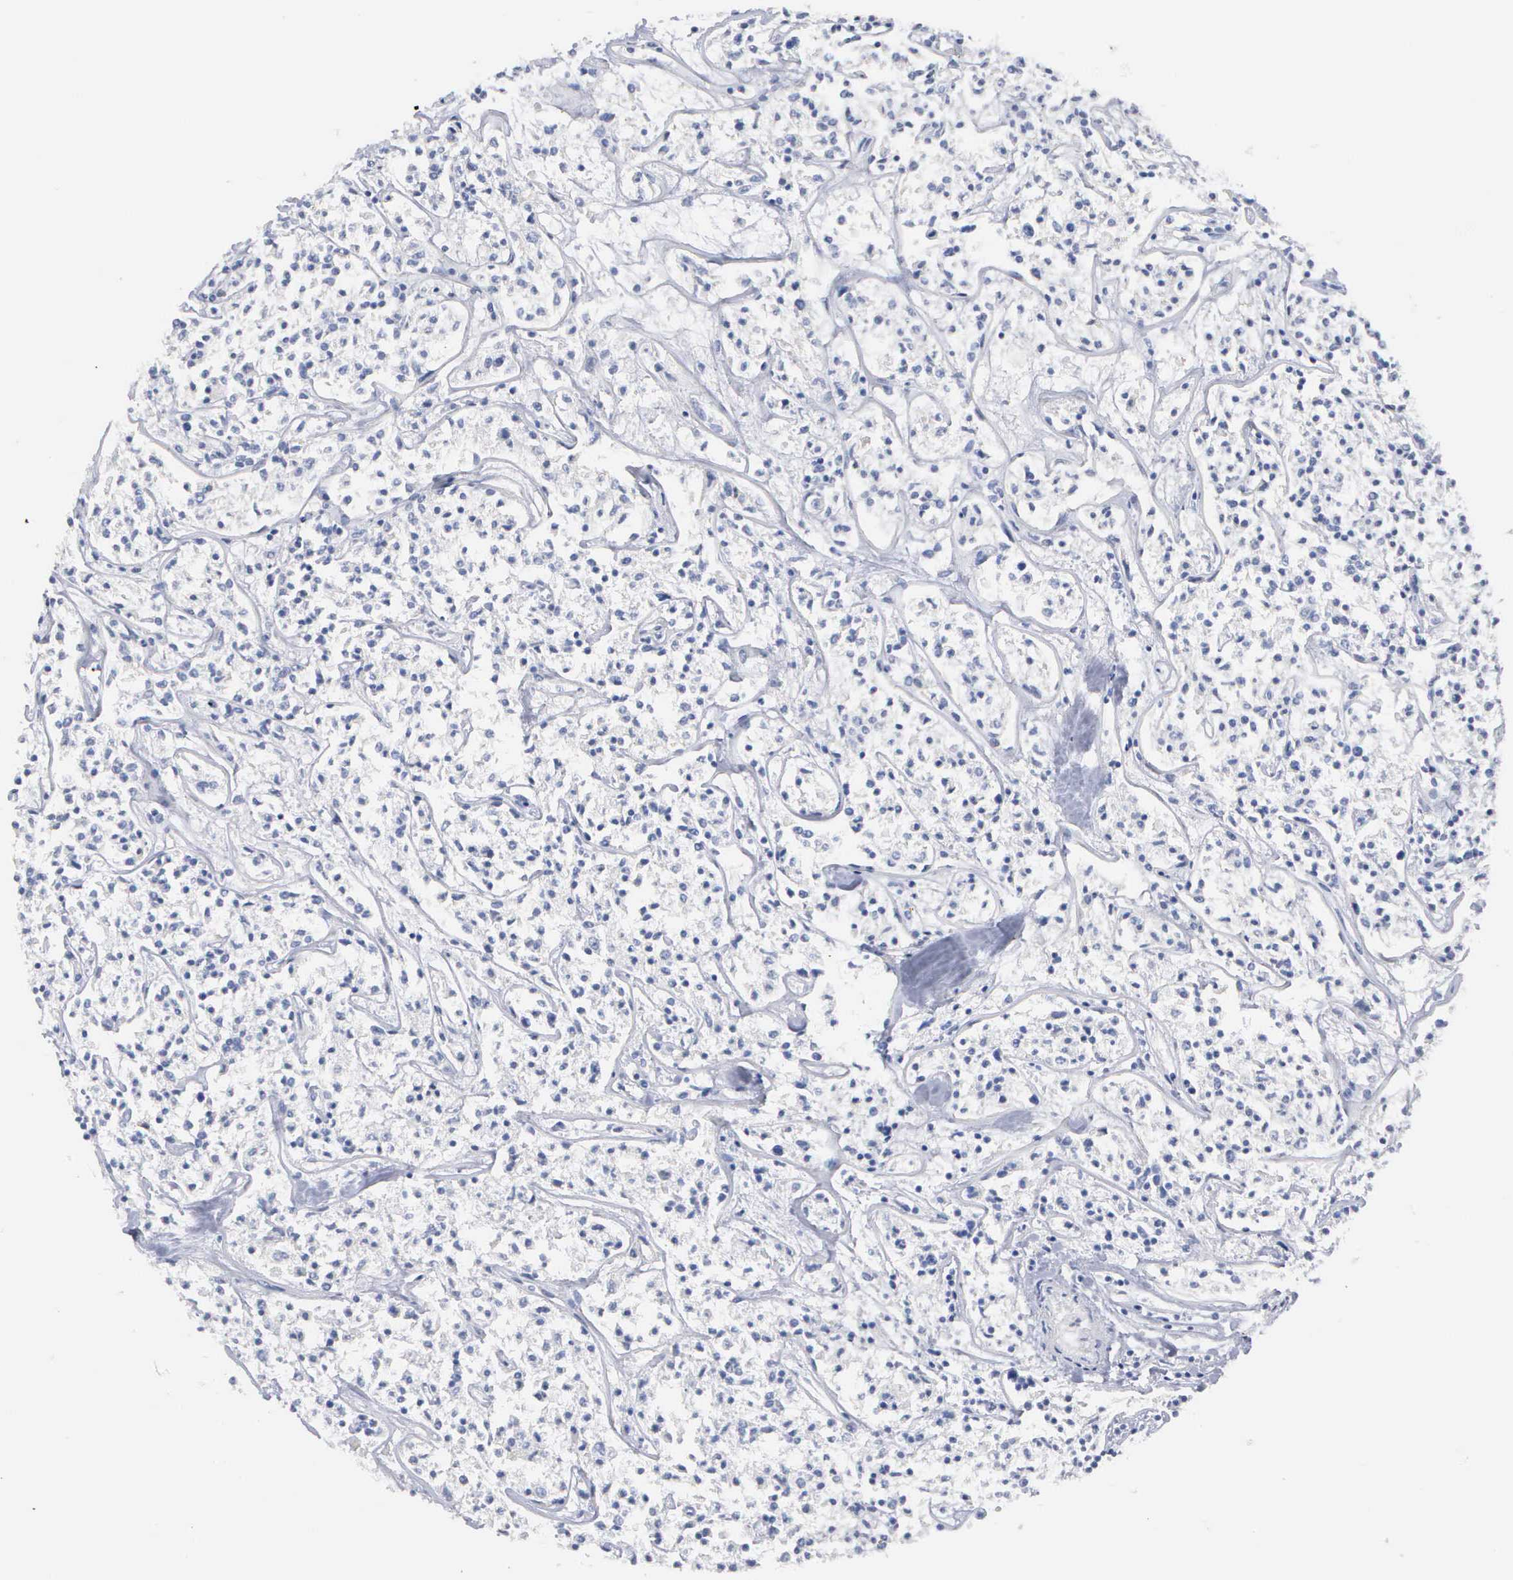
{"staining": {"intensity": "negative", "quantity": "none", "location": "none"}, "tissue": "lymphoma", "cell_type": "Tumor cells", "image_type": "cancer", "snomed": [{"axis": "morphology", "description": "Malignant lymphoma, non-Hodgkin's type, Low grade"}, {"axis": "topography", "description": "Small intestine"}], "caption": "Immunohistochemistry (IHC) of human lymphoma displays no staining in tumor cells.", "gene": "ASPHD2", "patient": {"sex": "female", "age": 59}}